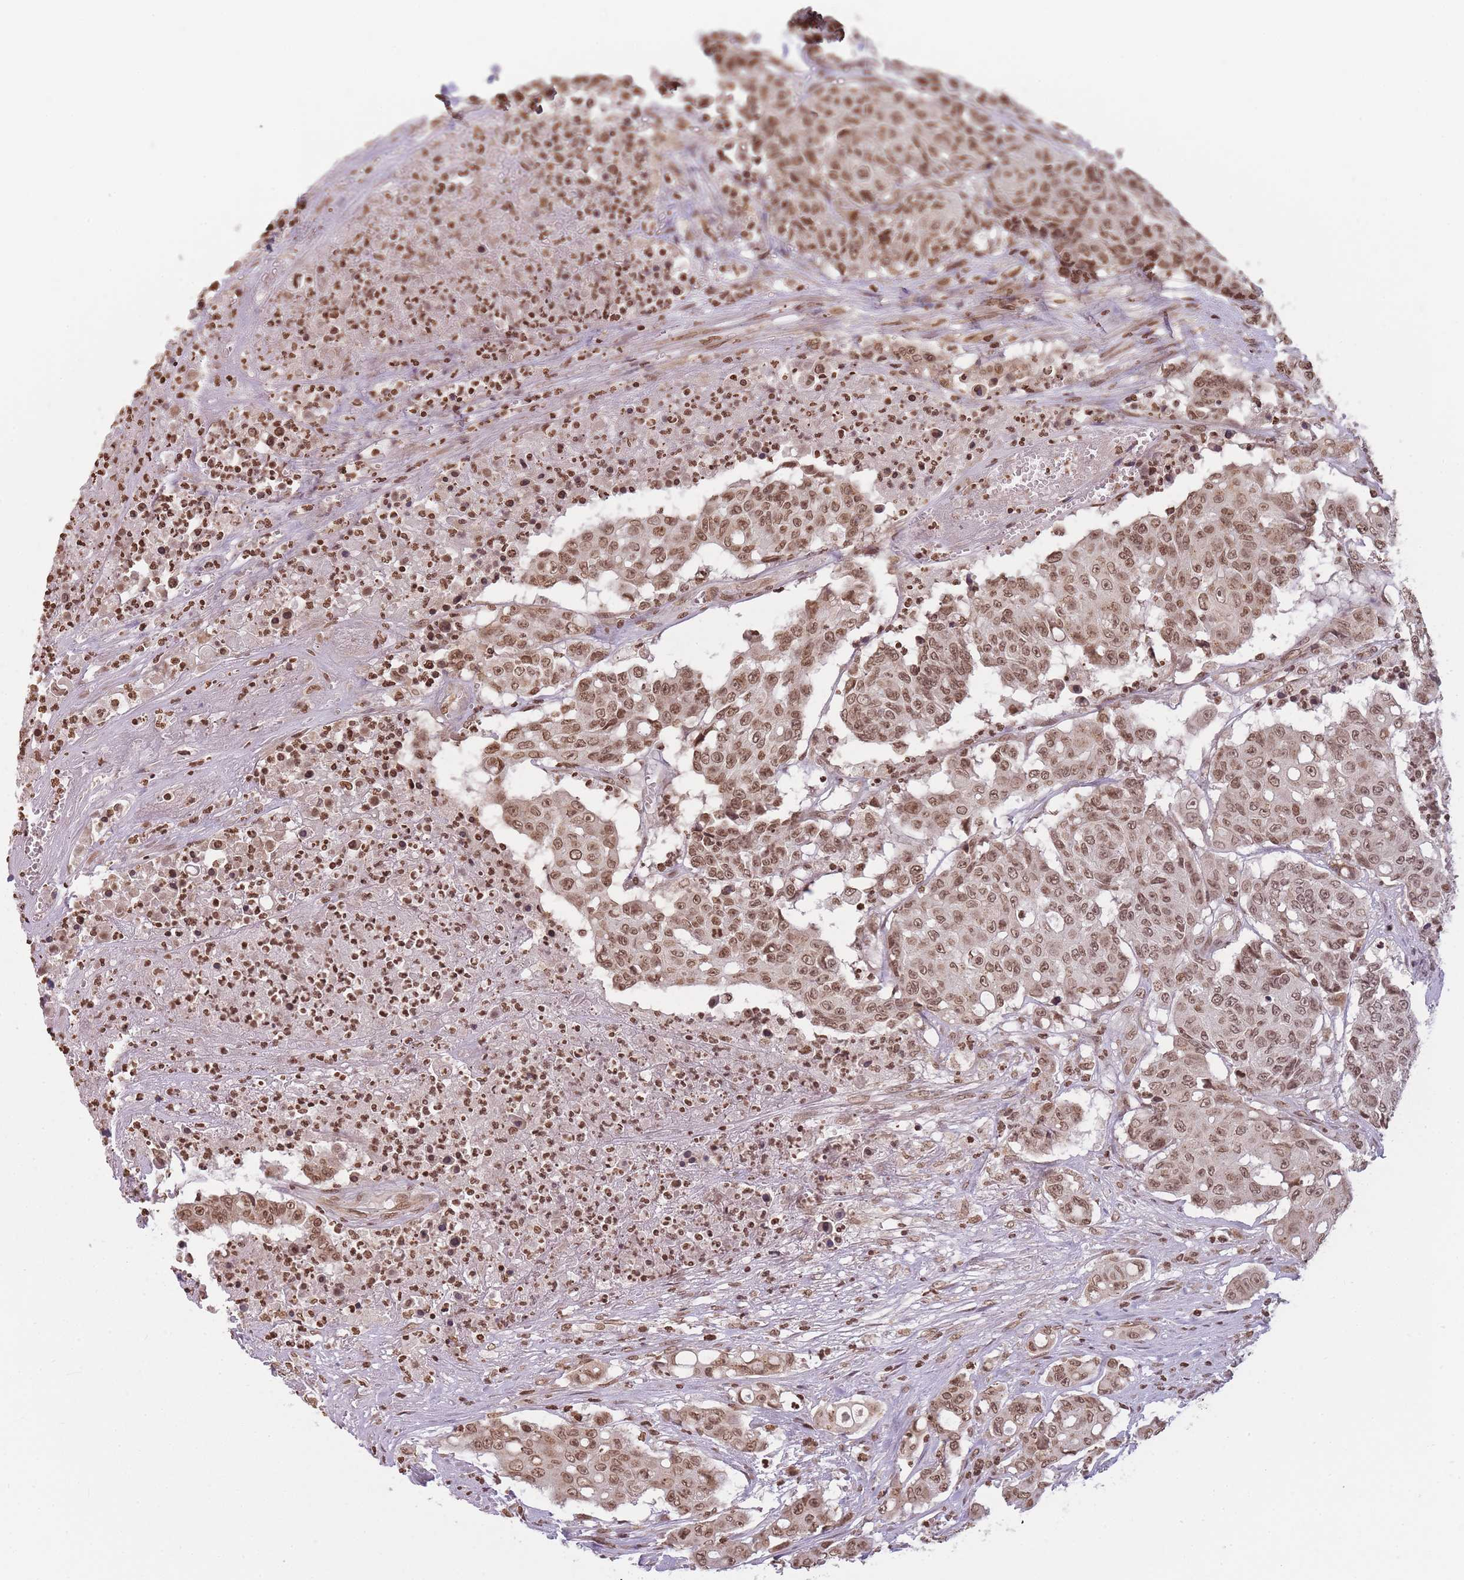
{"staining": {"intensity": "moderate", "quantity": ">75%", "location": "nuclear"}, "tissue": "colorectal cancer", "cell_type": "Tumor cells", "image_type": "cancer", "snomed": [{"axis": "morphology", "description": "Adenocarcinoma, NOS"}, {"axis": "topography", "description": "Colon"}], "caption": "Brown immunohistochemical staining in adenocarcinoma (colorectal) displays moderate nuclear positivity in about >75% of tumor cells. The protein is shown in brown color, while the nuclei are stained blue.", "gene": "WWTR1", "patient": {"sex": "male", "age": 51}}